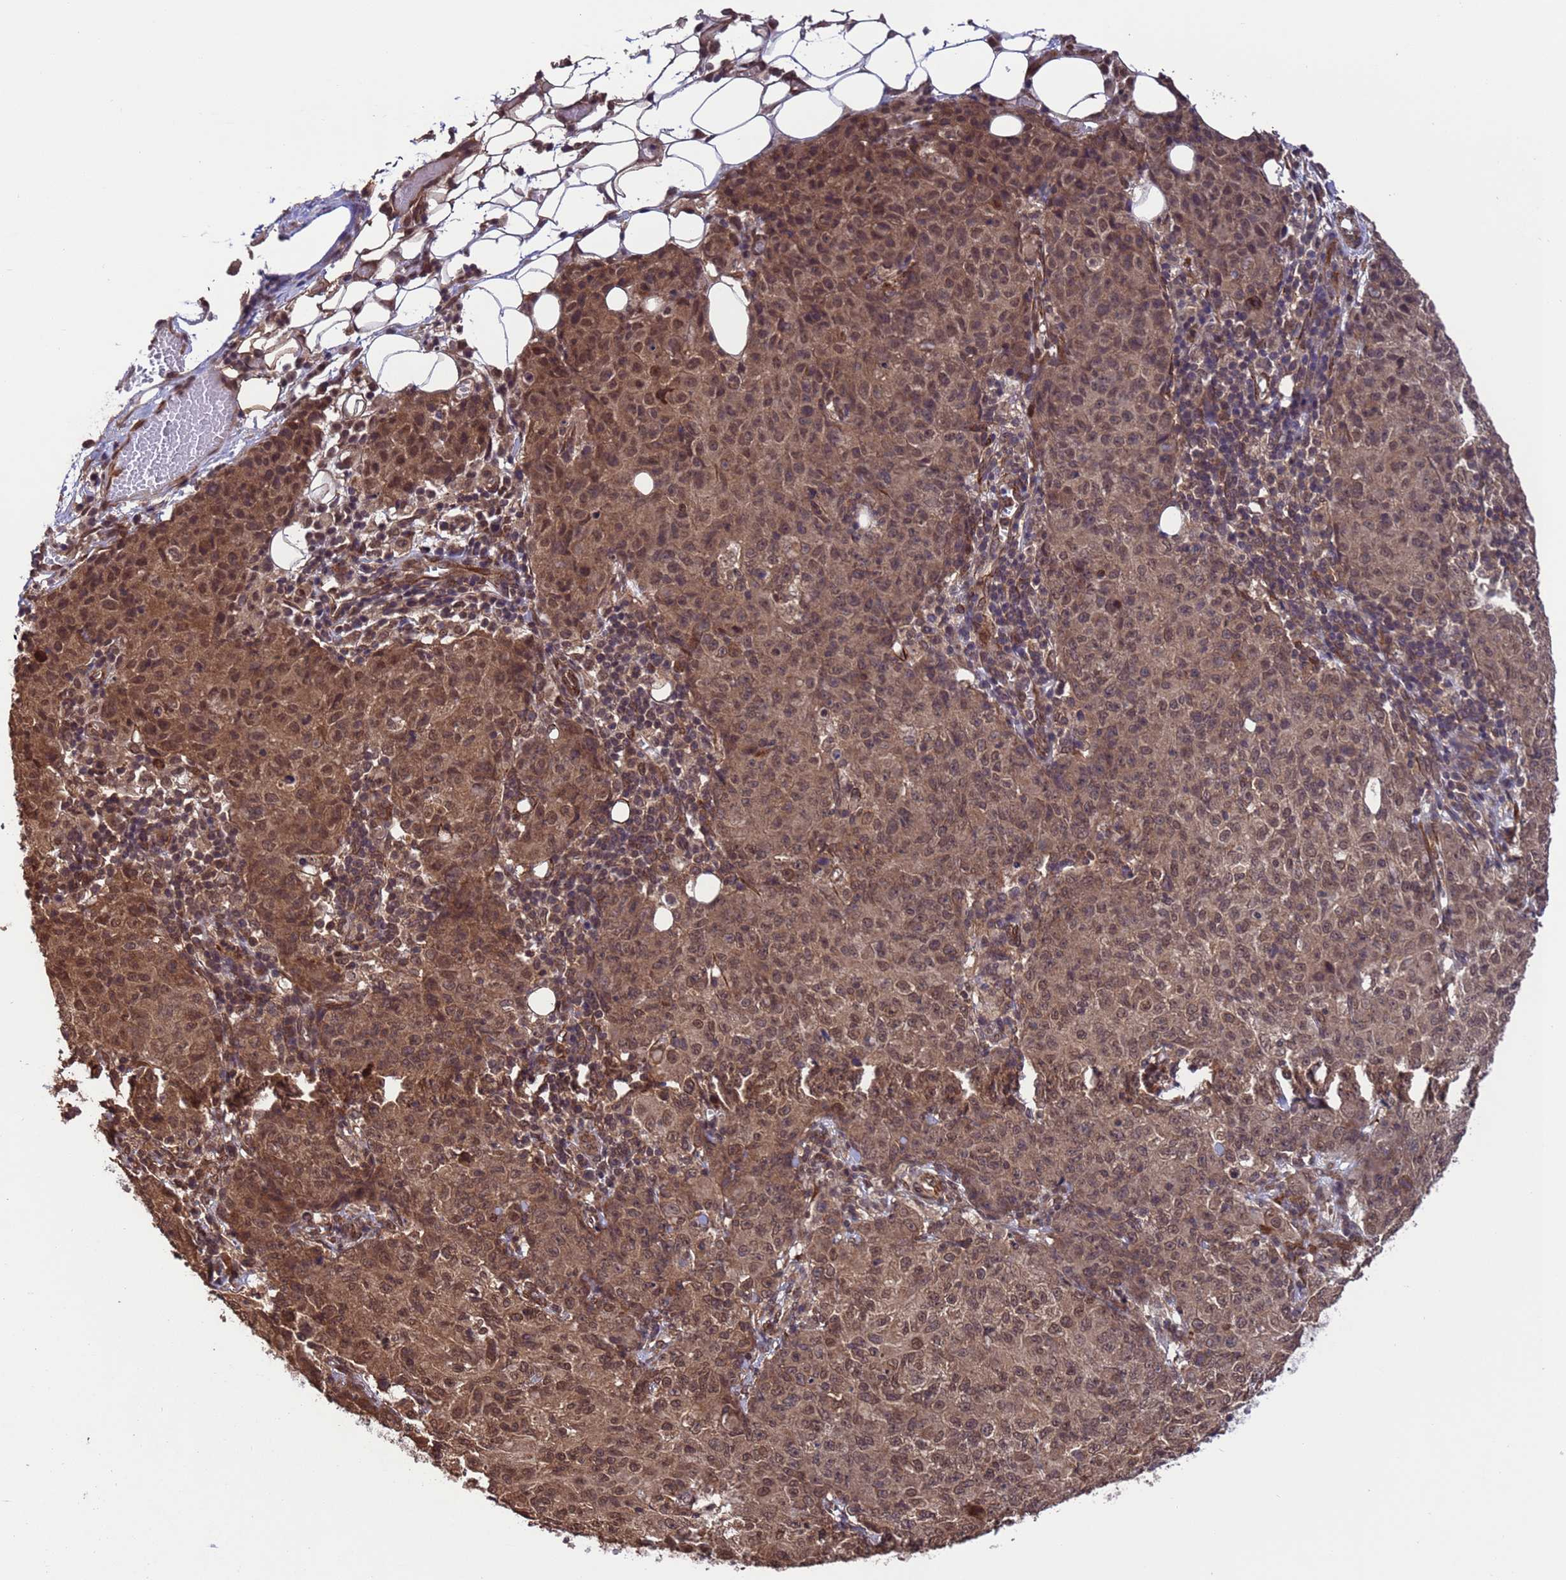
{"staining": {"intensity": "moderate", "quantity": ">75%", "location": "nuclear"}, "tissue": "ovarian cancer", "cell_type": "Tumor cells", "image_type": "cancer", "snomed": [{"axis": "morphology", "description": "Carcinoma, endometroid"}, {"axis": "topography", "description": "Ovary"}], "caption": "This image reveals IHC staining of endometroid carcinoma (ovarian), with medium moderate nuclear staining in about >75% of tumor cells.", "gene": "VSTM4", "patient": {"sex": "female", "age": 42}}